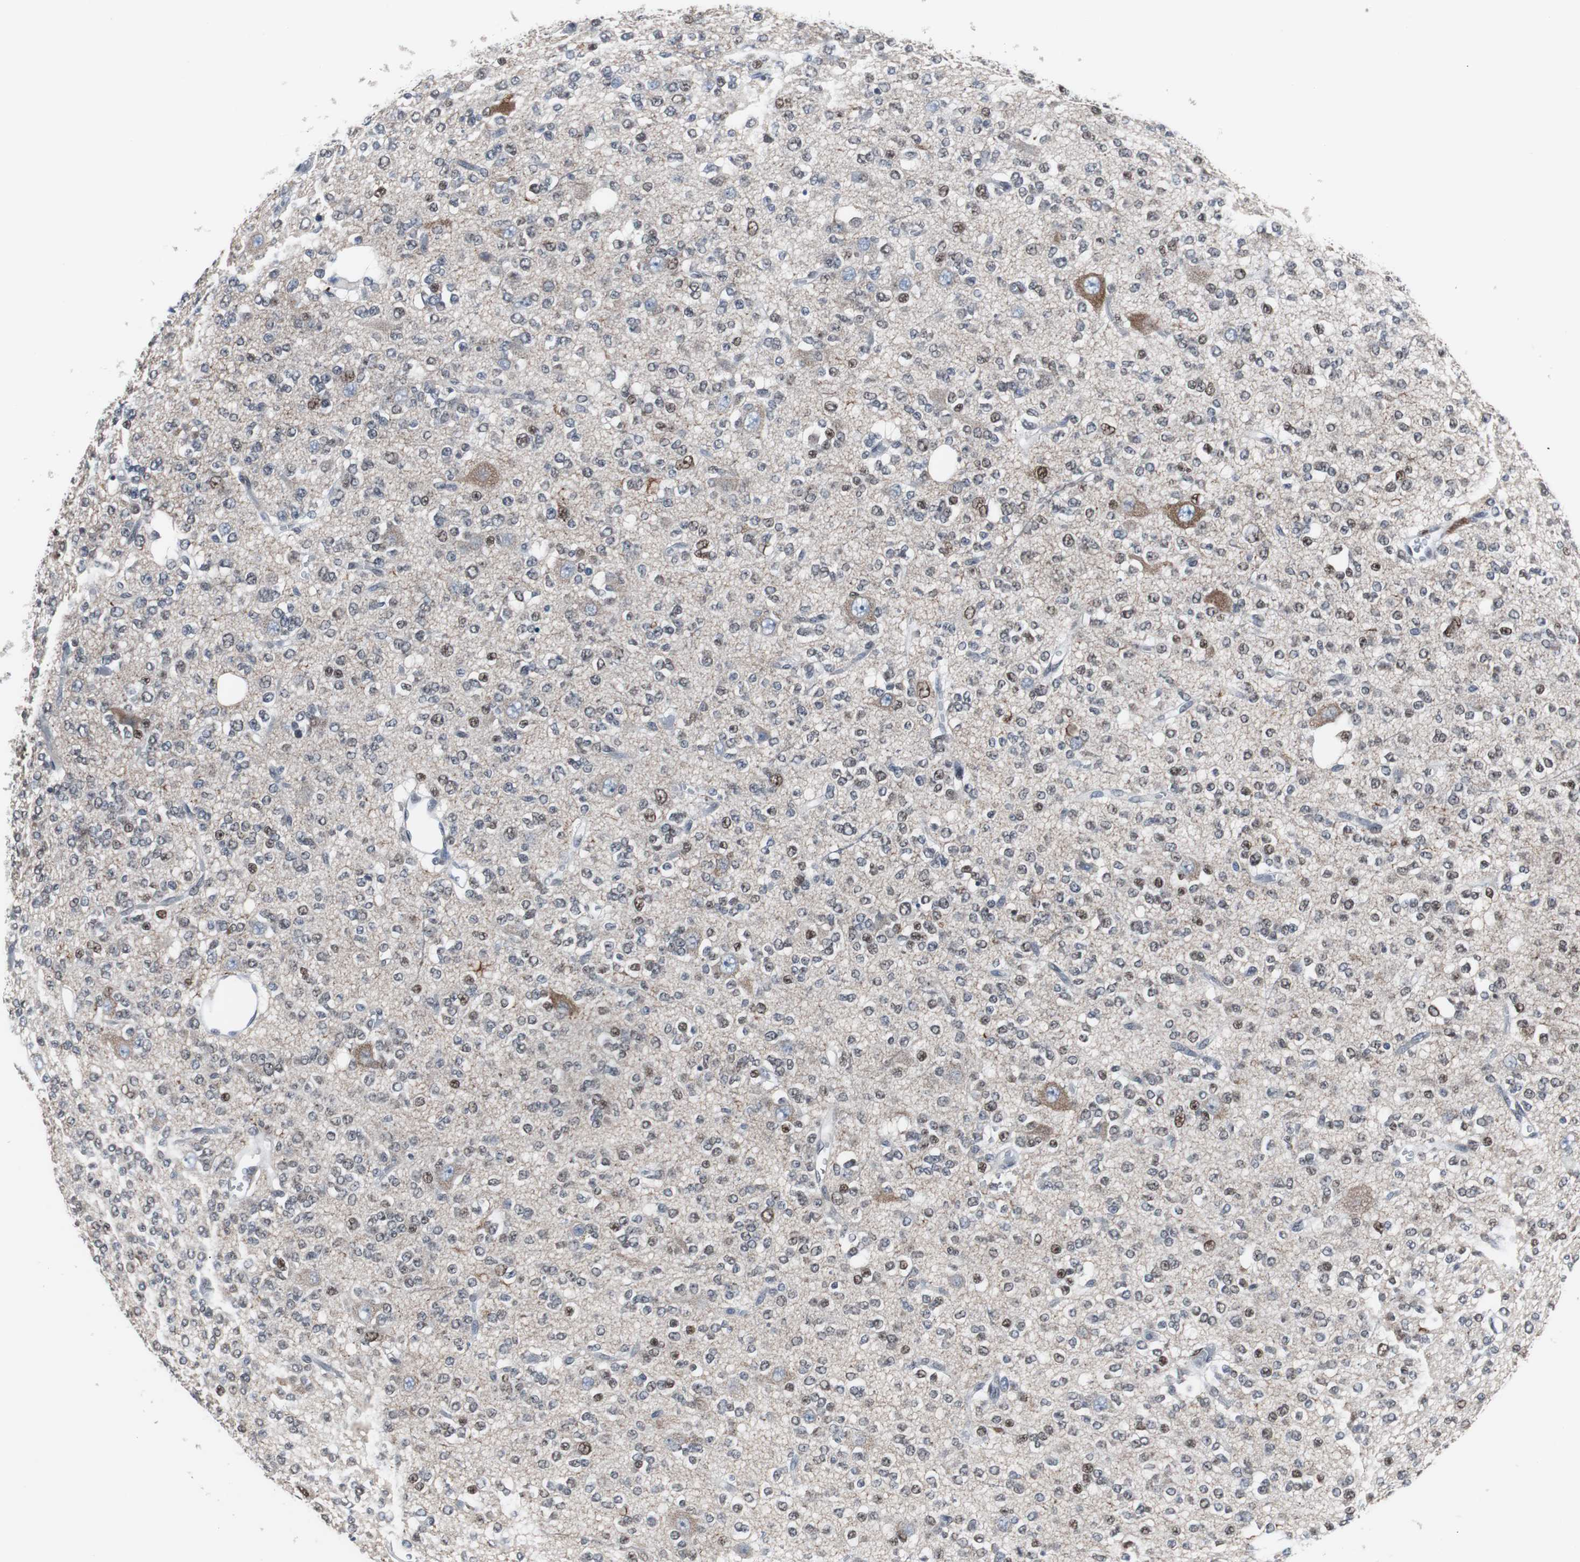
{"staining": {"intensity": "moderate", "quantity": "25%-75%", "location": "nuclear"}, "tissue": "glioma", "cell_type": "Tumor cells", "image_type": "cancer", "snomed": [{"axis": "morphology", "description": "Glioma, malignant, Low grade"}, {"axis": "topography", "description": "Brain"}], "caption": "Immunohistochemistry staining of low-grade glioma (malignant), which reveals medium levels of moderate nuclear expression in about 25%-75% of tumor cells indicating moderate nuclear protein expression. The staining was performed using DAB (brown) for protein detection and nuclei were counterstained in hematoxylin (blue).", "gene": "ZHX2", "patient": {"sex": "male", "age": 38}}